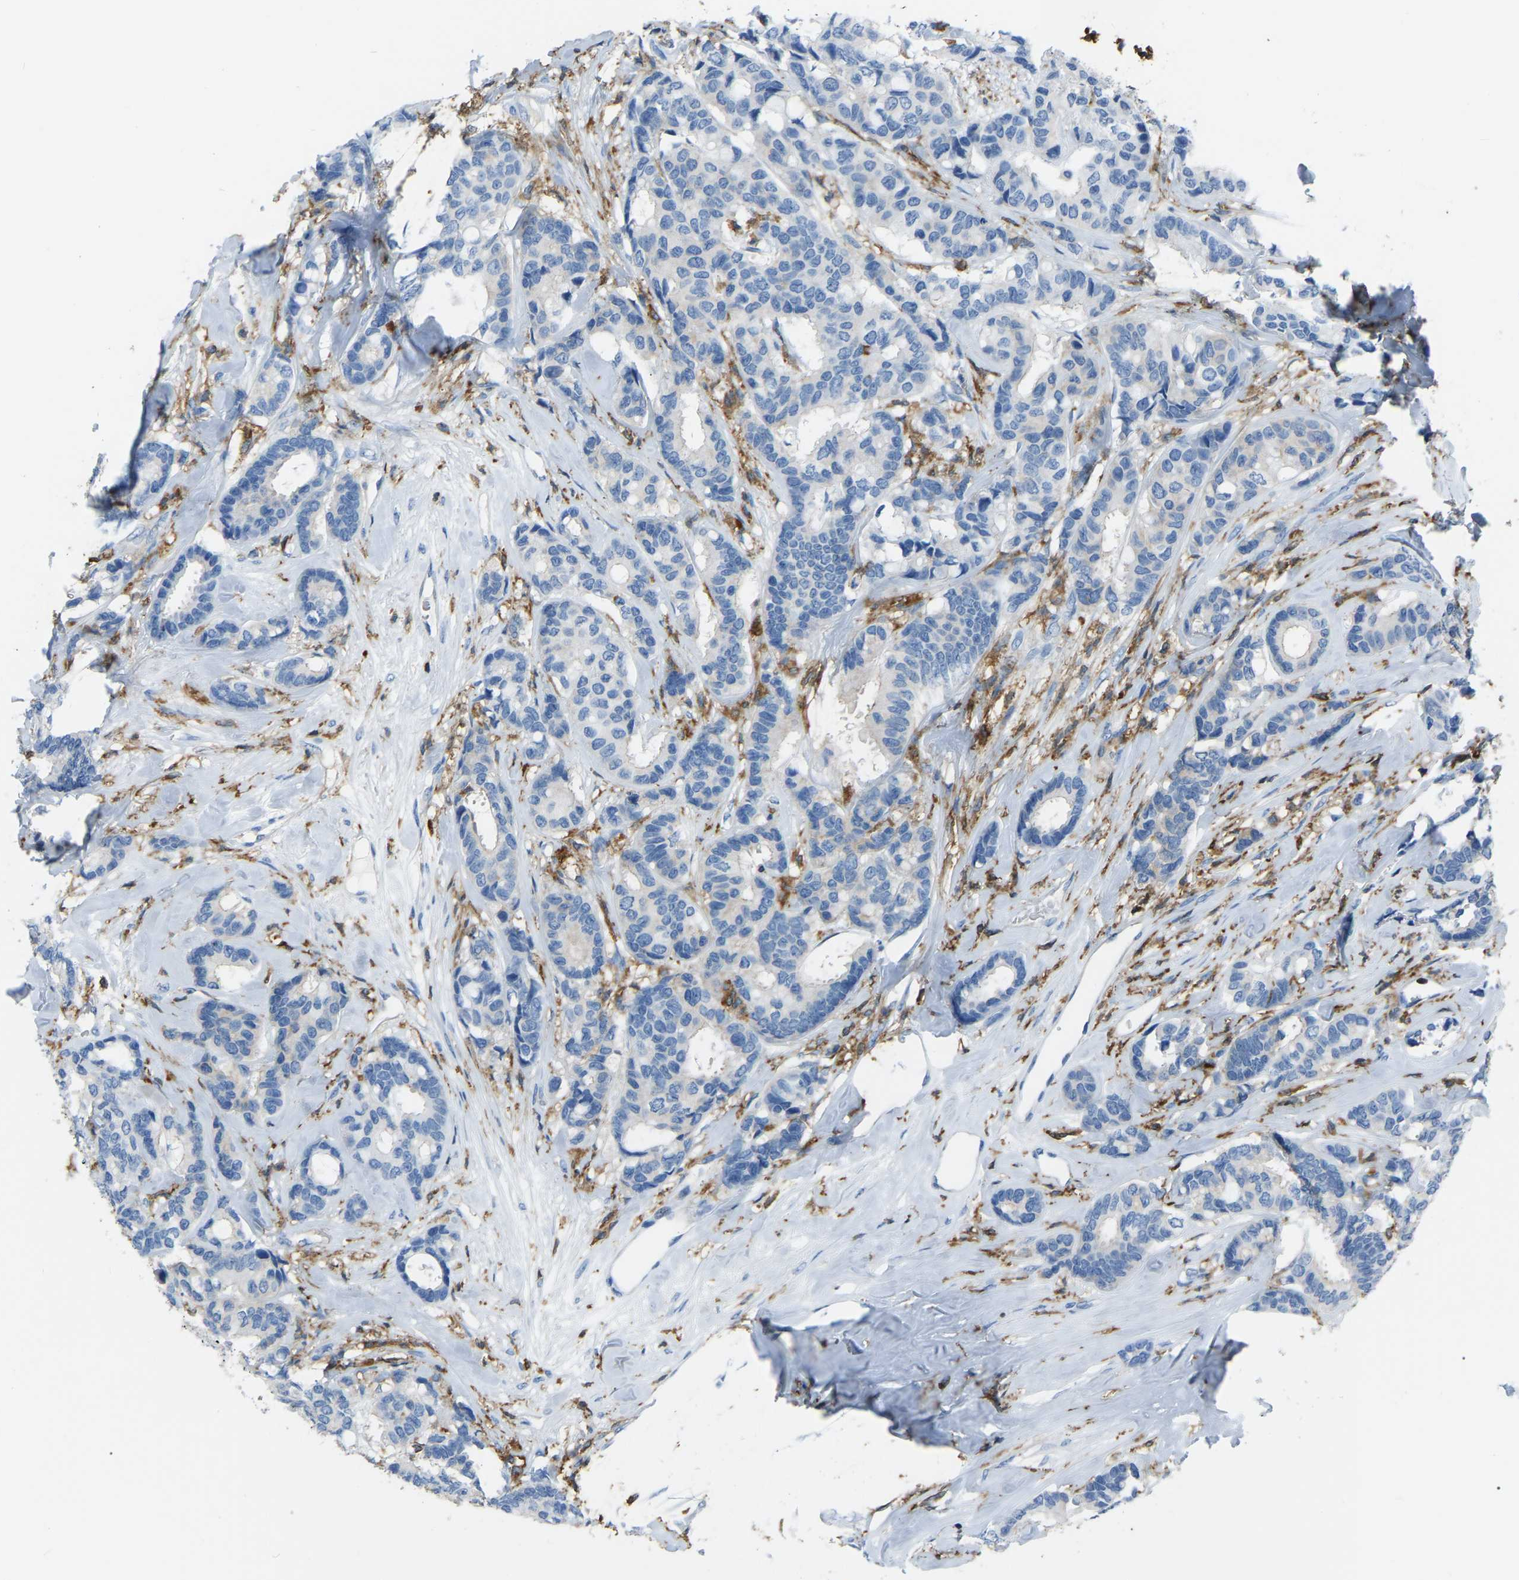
{"staining": {"intensity": "negative", "quantity": "none", "location": "none"}, "tissue": "breast cancer", "cell_type": "Tumor cells", "image_type": "cancer", "snomed": [{"axis": "morphology", "description": "Duct carcinoma"}, {"axis": "topography", "description": "Breast"}], "caption": "The photomicrograph displays no significant staining in tumor cells of infiltrating ductal carcinoma (breast).", "gene": "ARHGAP45", "patient": {"sex": "female", "age": 87}}